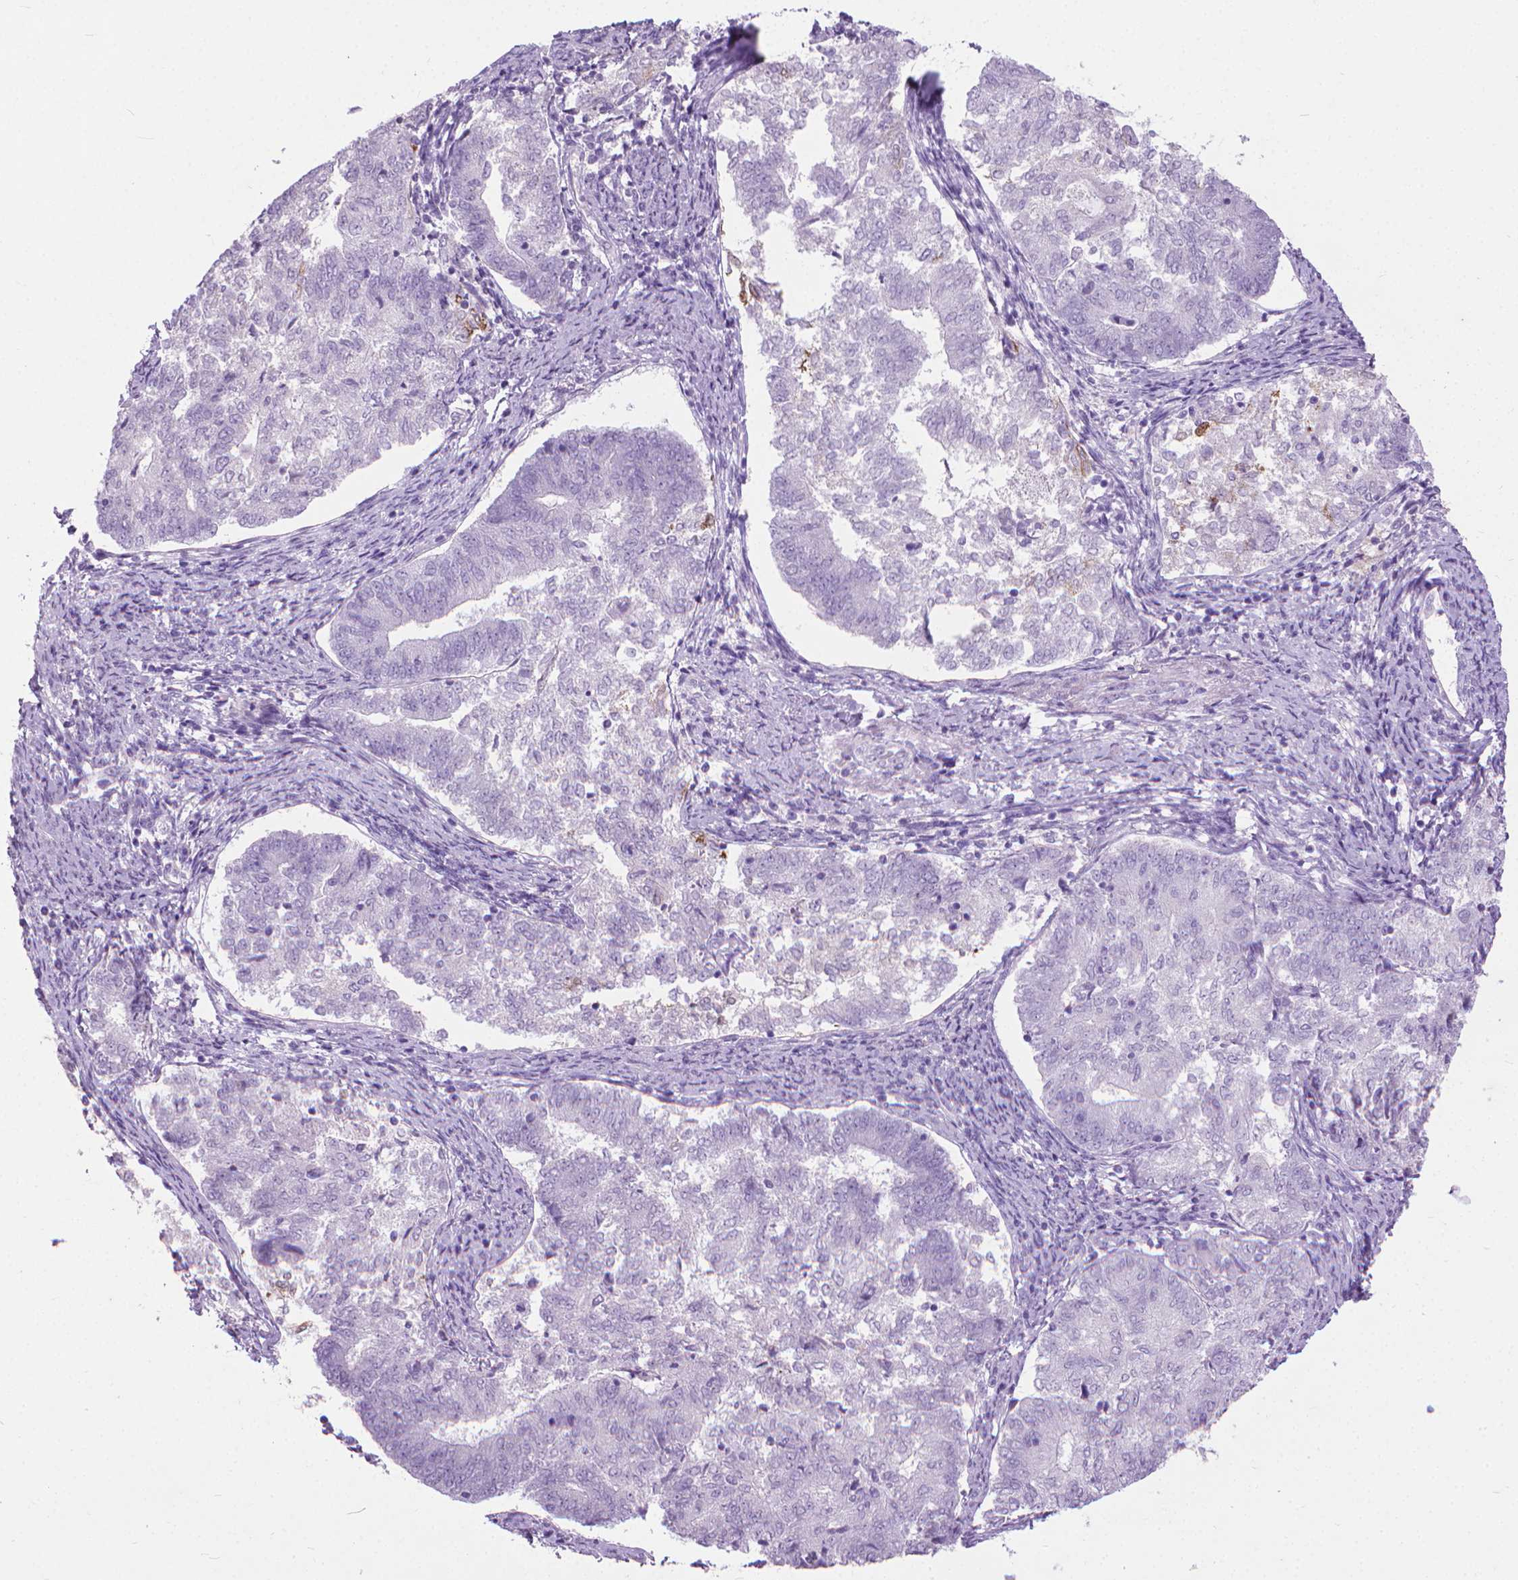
{"staining": {"intensity": "negative", "quantity": "none", "location": "none"}, "tissue": "endometrial cancer", "cell_type": "Tumor cells", "image_type": "cancer", "snomed": [{"axis": "morphology", "description": "Adenocarcinoma, NOS"}, {"axis": "topography", "description": "Endometrium"}], "caption": "An image of endometrial adenocarcinoma stained for a protein demonstrates no brown staining in tumor cells.", "gene": "KRT5", "patient": {"sex": "female", "age": 65}}